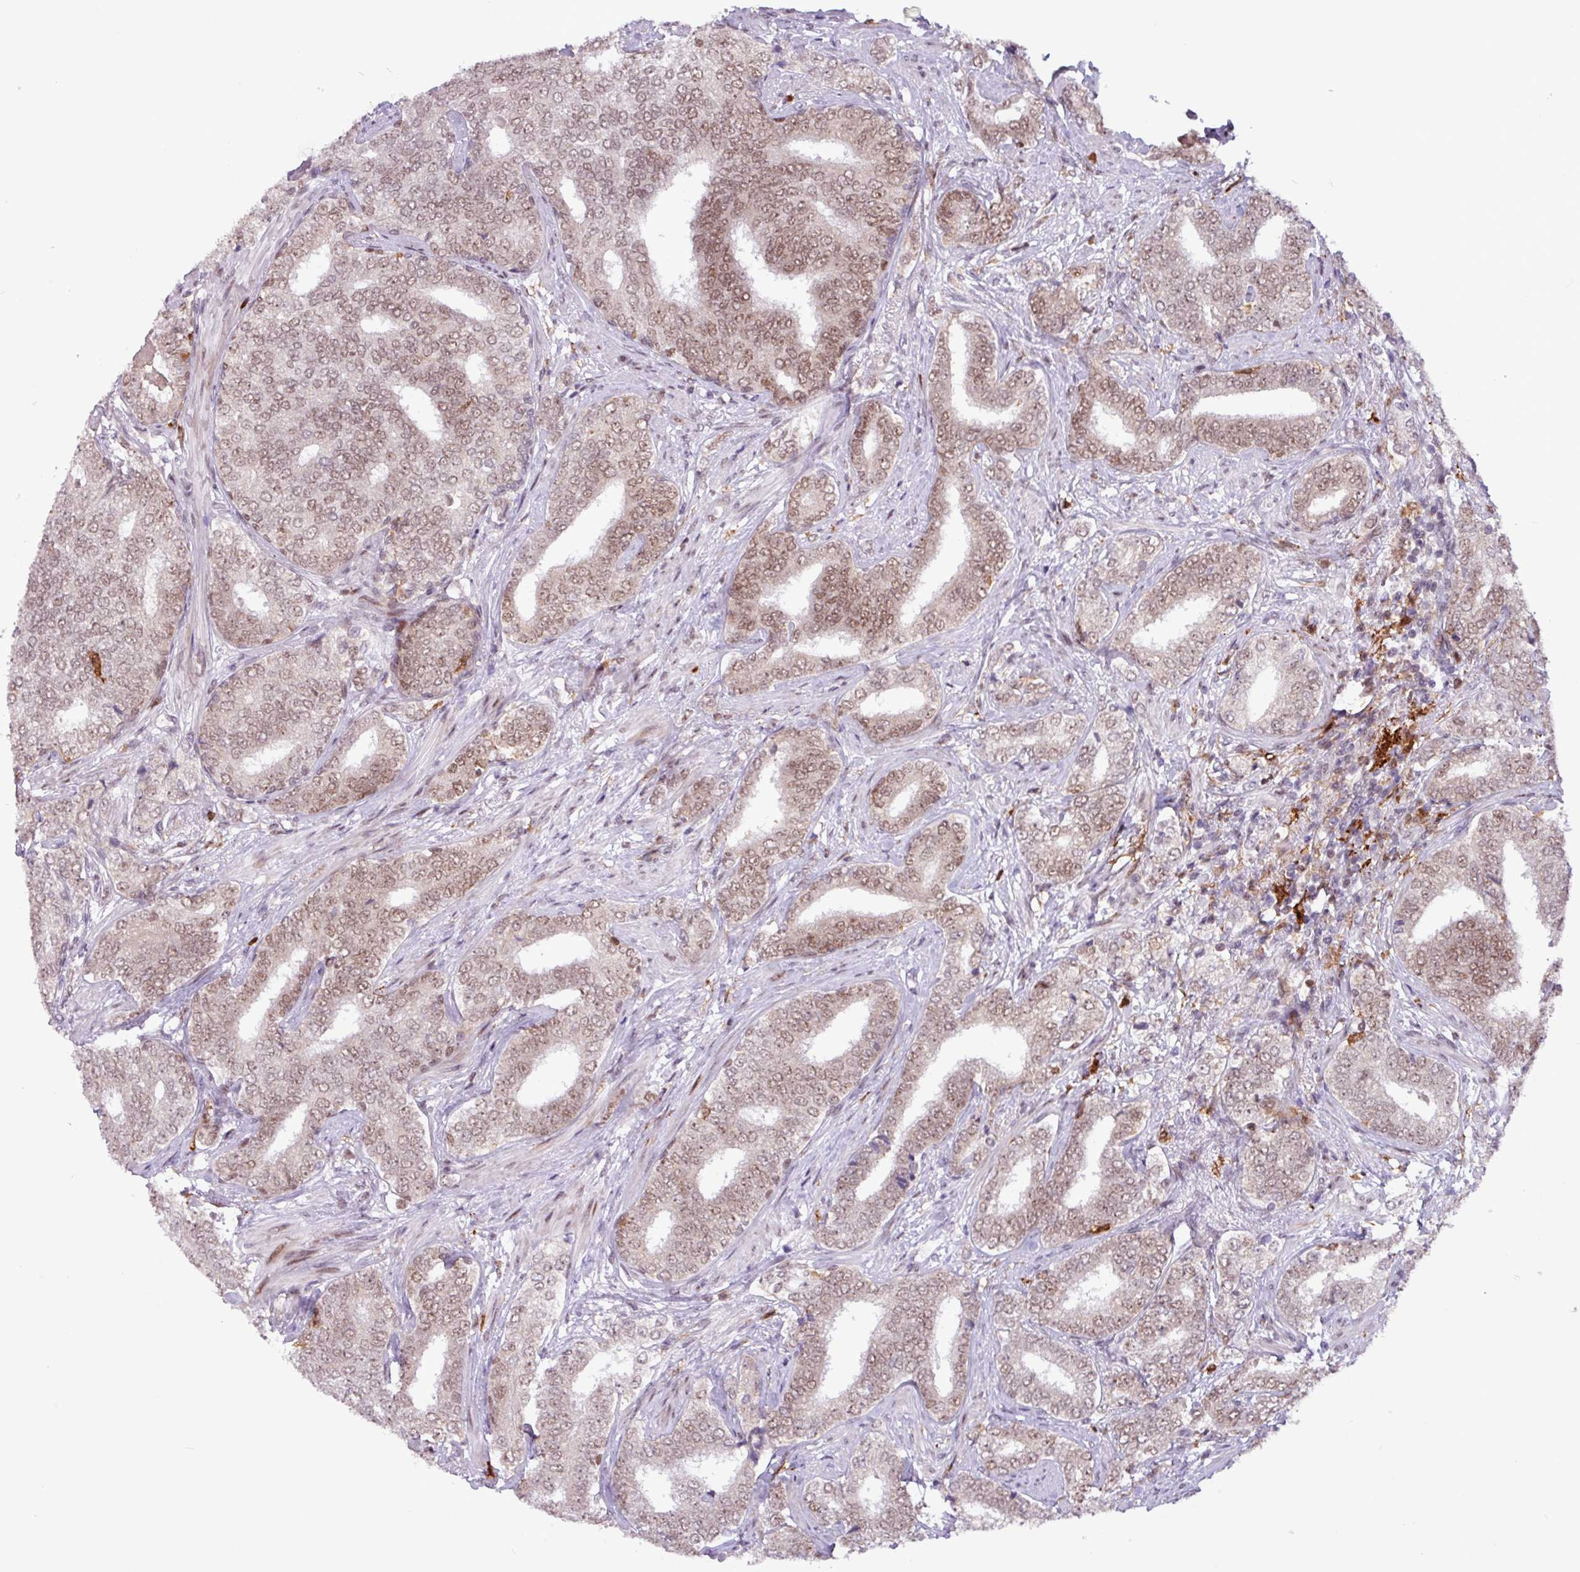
{"staining": {"intensity": "moderate", "quantity": "25%-75%", "location": "nuclear"}, "tissue": "prostate cancer", "cell_type": "Tumor cells", "image_type": "cancer", "snomed": [{"axis": "morphology", "description": "Adenocarcinoma, High grade"}, {"axis": "topography", "description": "Prostate"}], "caption": "Prostate cancer (adenocarcinoma (high-grade)) was stained to show a protein in brown. There is medium levels of moderate nuclear expression in approximately 25%-75% of tumor cells.", "gene": "BRD3", "patient": {"sex": "male", "age": 72}}